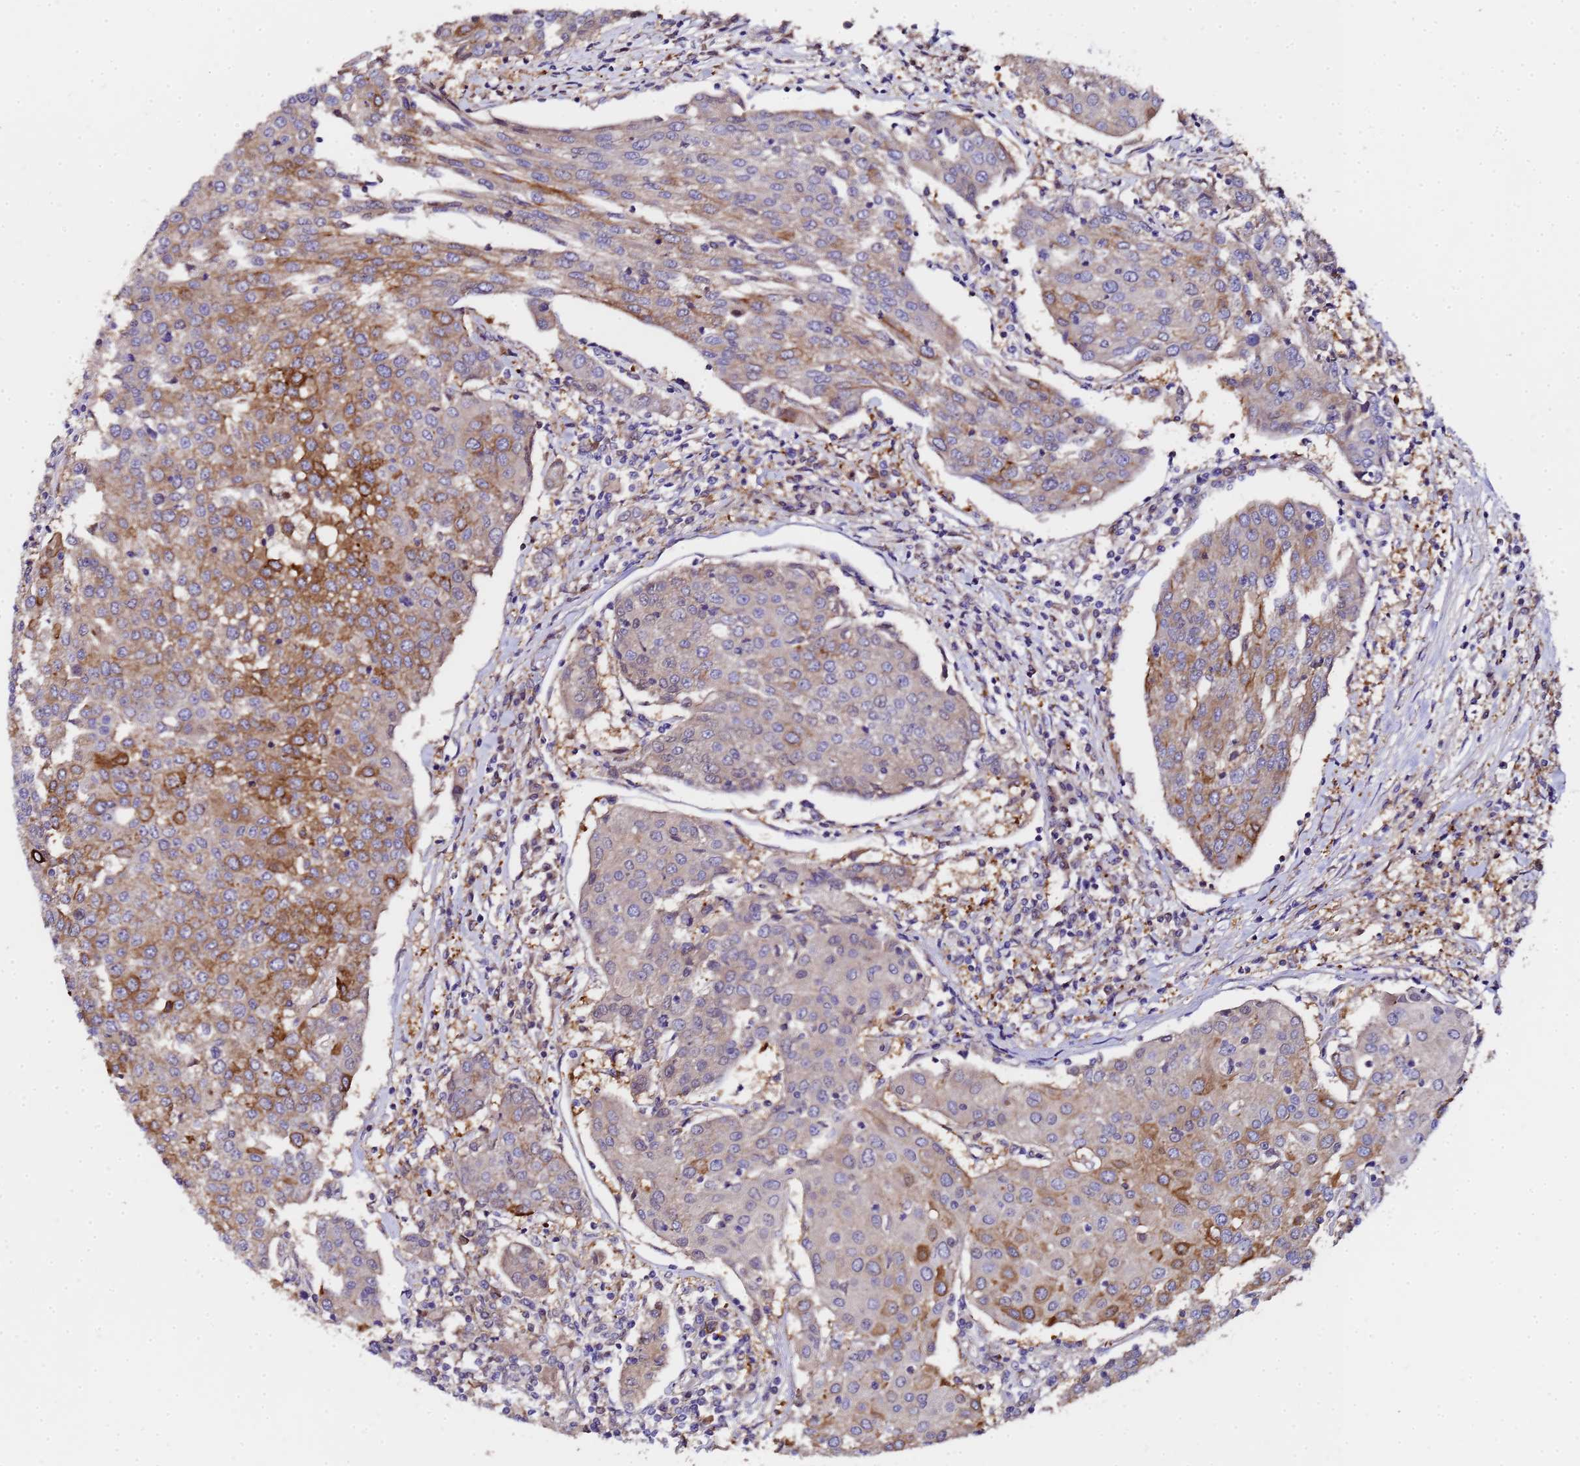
{"staining": {"intensity": "strong", "quantity": "25%-75%", "location": "cytoplasmic/membranous"}, "tissue": "urothelial cancer", "cell_type": "Tumor cells", "image_type": "cancer", "snomed": [{"axis": "morphology", "description": "Urothelial carcinoma, High grade"}, {"axis": "topography", "description": "Urinary bladder"}], "caption": "Immunohistochemistry image of human urothelial cancer stained for a protein (brown), which shows high levels of strong cytoplasmic/membranous staining in about 25%-75% of tumor cells.", "gene": "MOCS1", "patient": {"sex": "female", "age": 85}}